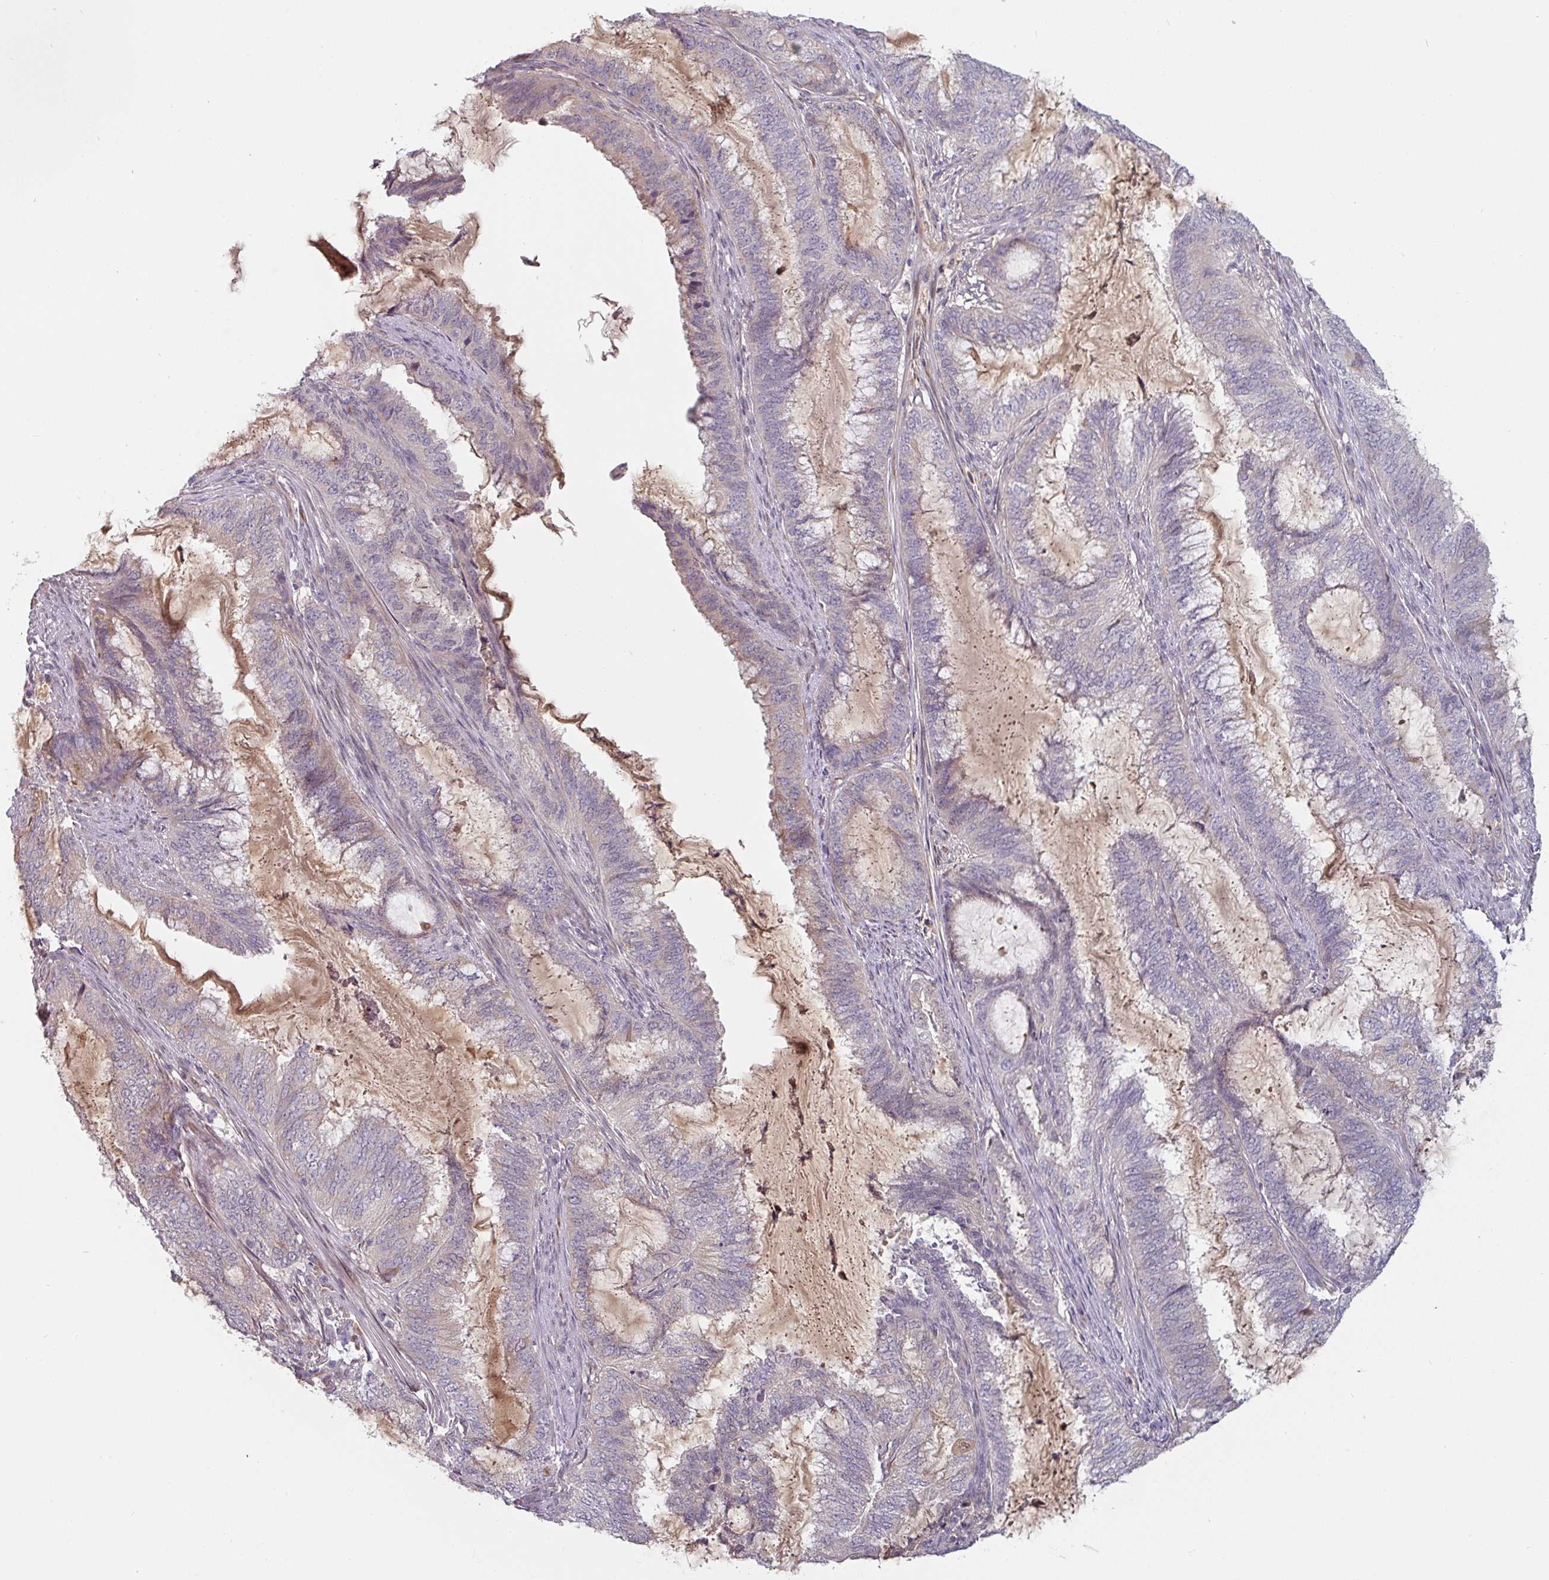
{"staining": {"intensity": "weak", "quantity": "<25%", "location": "cytoplasmic/membranous"}, "tissue": "endometrial cancer", "cell_type": "Tumor cells", "image_type": "cancer", "snomed": [{"axis": "morphology", "description": "Adenocarcinoma, NOS"}, {"axis": "topography", "description": "Endometrium"}], "caption": "Tumor cells show no significant positivity in endometrial adenocarcinoma. (Brightfield microscopy of DAB (3,3'-diaminobenzidine) immunohistochemistry (IHC) at high magnification).", "gene": "CEP78", "patient": {"sex": "female", "age": 51}}